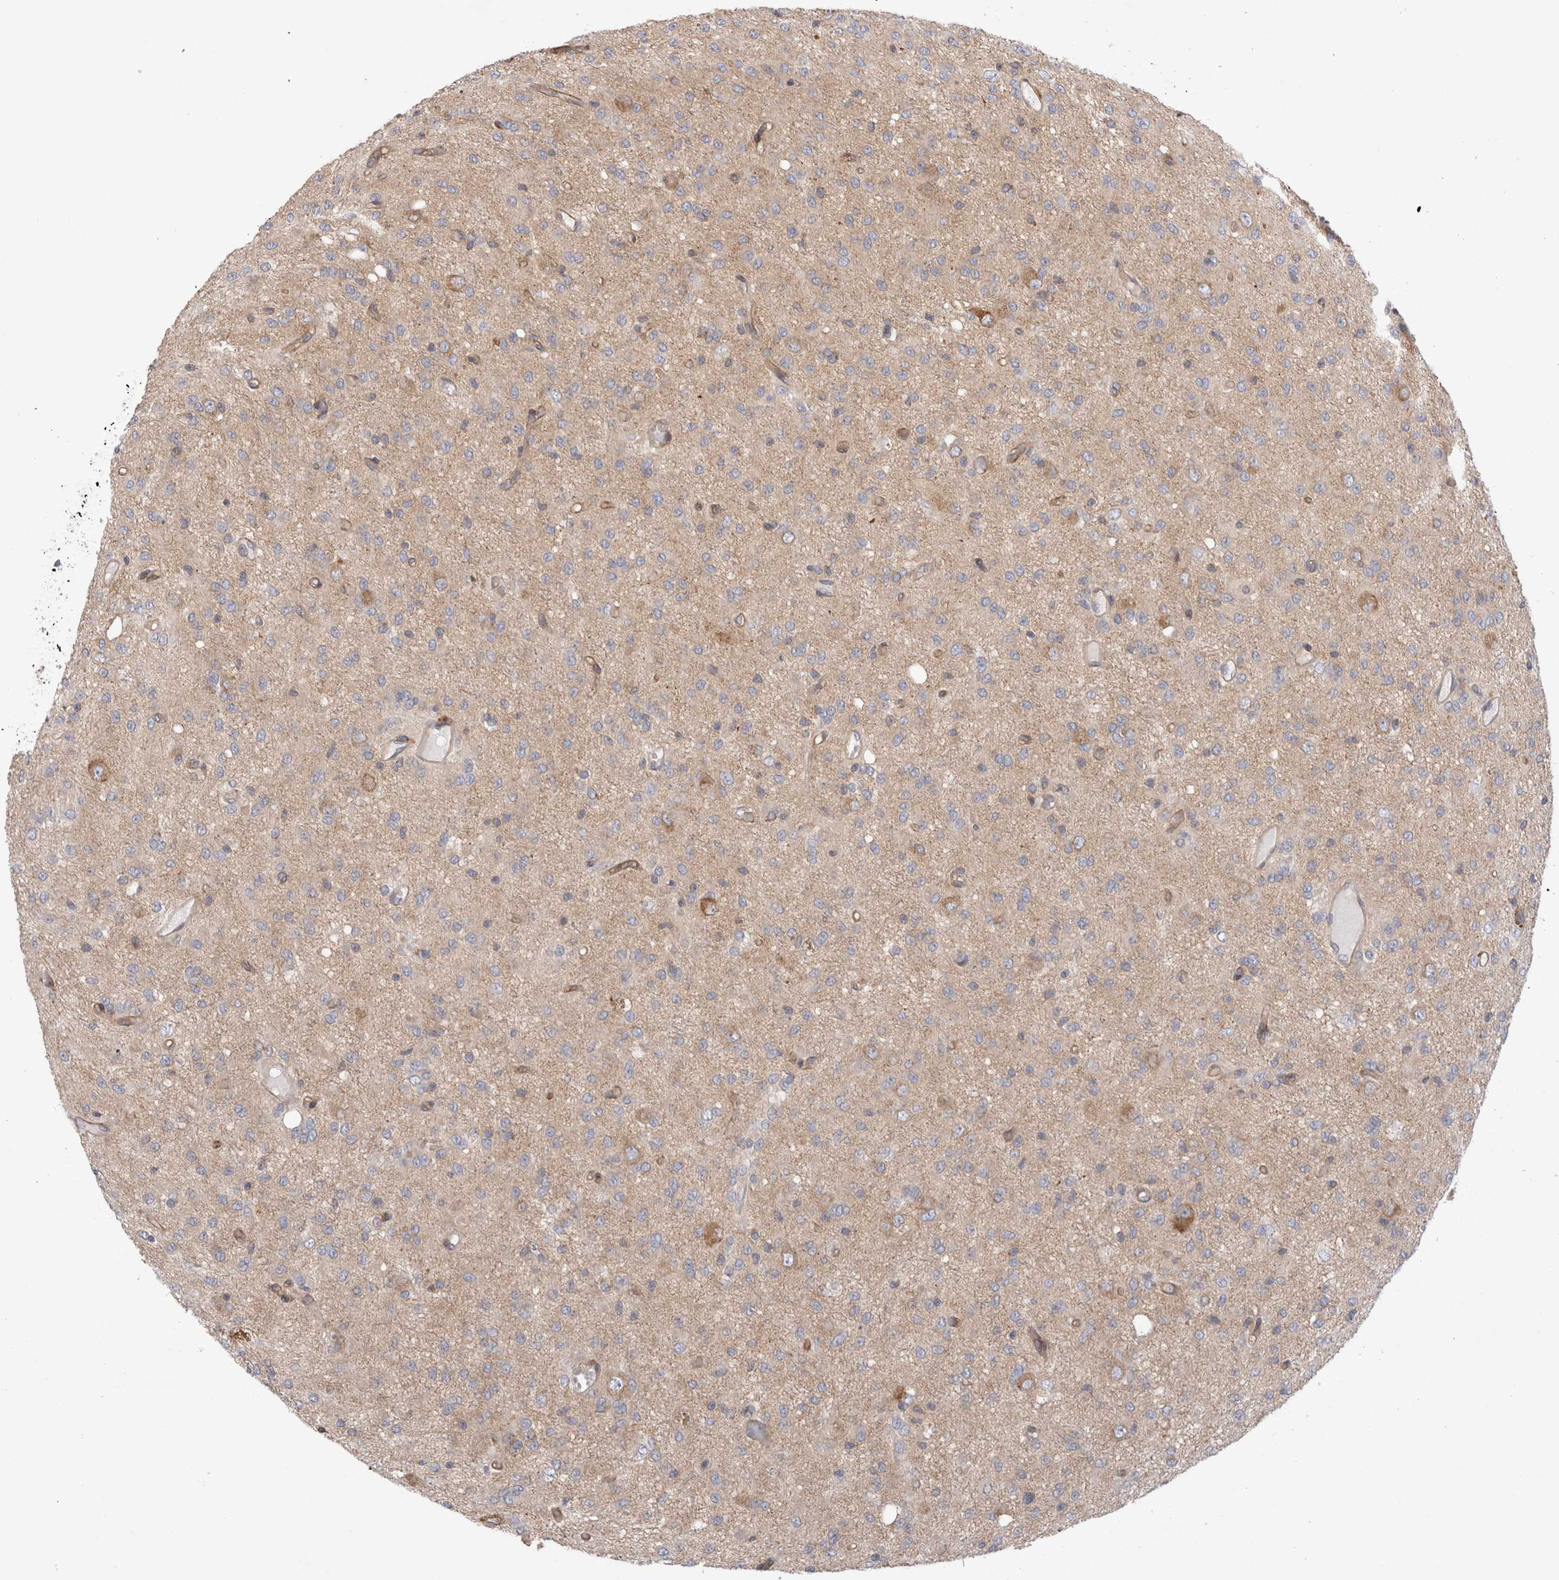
{"staining": {"intensity": "weak", "quantity": "<25%", "location": "cytoplasmic/membranous"}, "tissue": "glioma", "cell_type": "Tumor cells", "image_type": "cancer", "snomed": [{"axis": "morphology", "description": "Glioma, malignant, High grade"}, {"axis": "topography", "description": "Brain"}], "caption": "DAB (3,3'-diaminobenzidine) immunohistochemical staining of human glioma shows no significant staining in tumor cells.", "gene": "PDCD10", "patient": {"sex": "female", "age": 59}}